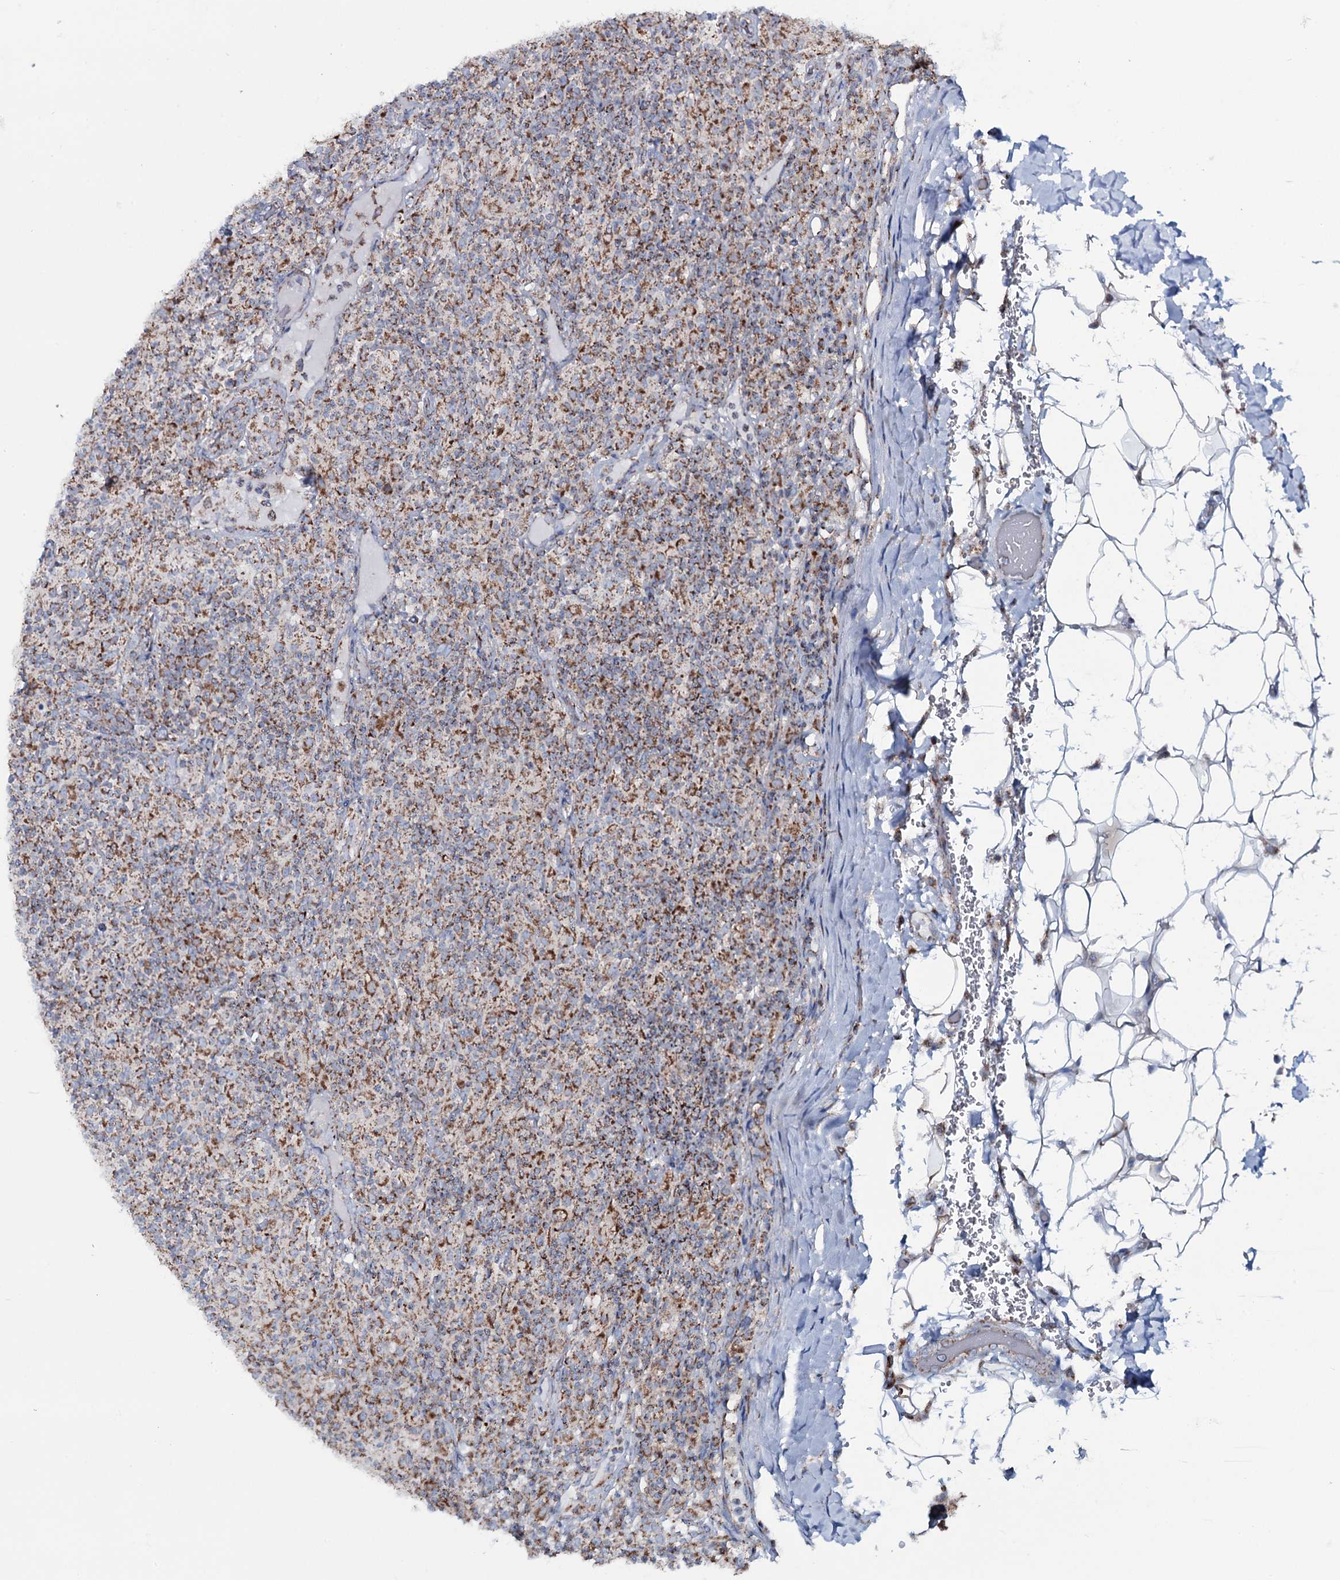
{"staining": {"intensity": "moderate", "quantity": ">75%", "location": "cytoplasmic/membranous"}, "tissue": "lymphoma", "cell_type": "Tumor cells", "image_type": "cancer", "snomed": [{"axis": "morphology", "description": "Hodgkin's disease, NOS"}, {"axis": "topography", "description": "Lymph node"}], "caption": "Protein staining of lymphoma tissue shows moderate cytoplasmic/membranous expression in about >75% of tumor cells. (Stains: DAB (3,3'-diaminobenzidine) in brown, nuclei in blue, Microscopy: brightfield microscopy at high magnification).", "gene": "MRPS35", "patient": {"sex": "male", "age": 70}}